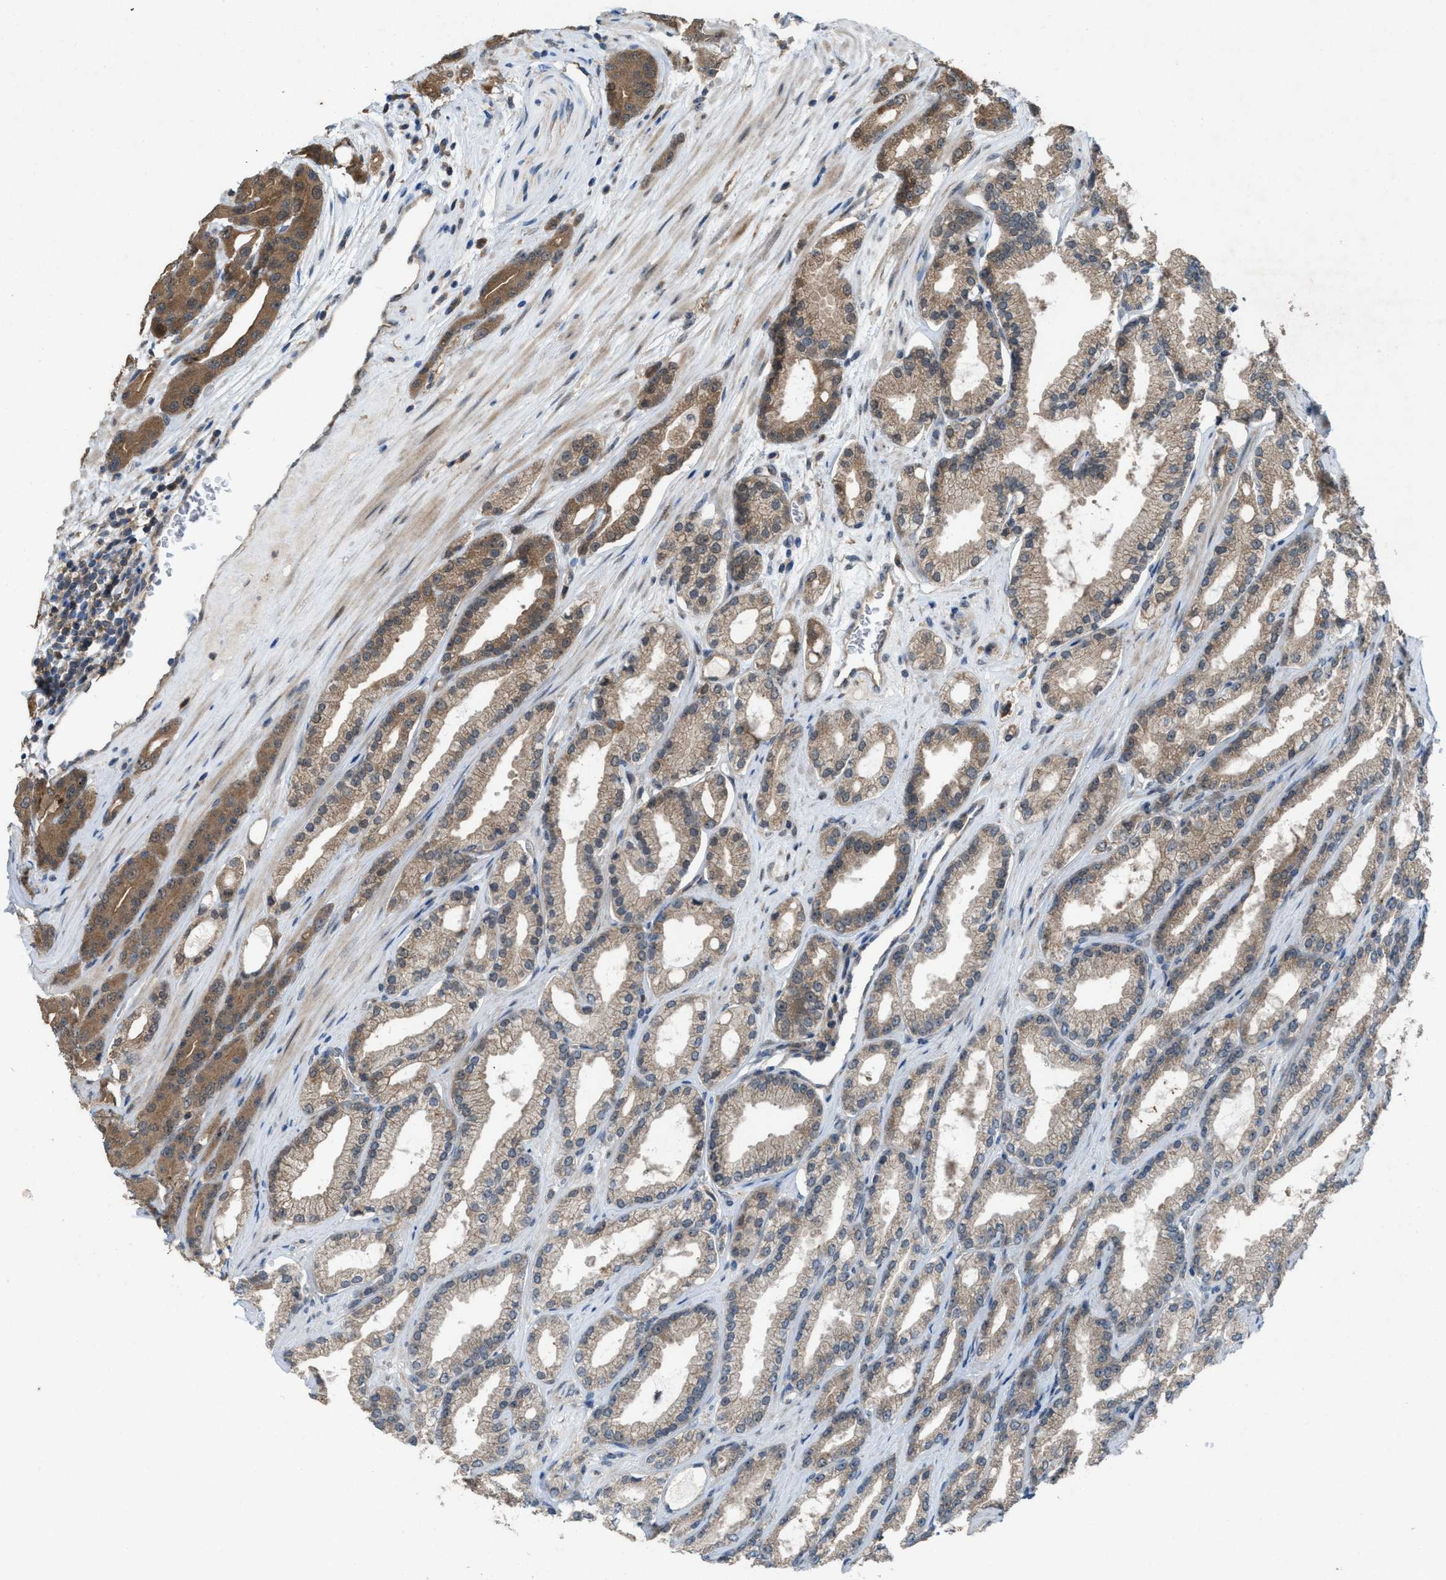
{"staining": {"intensity": "moderate", "quantity": ">75%", "location": "cytoplasmic/membranous"}, "tissue": "prostate cancer", "cell_type": "Tumor cells", "image_type": "cancer", "snomed": [{"axis": "morphology", "description": "Adenocarcinoma, High grade"}, {"axis": "topography", "description": "Prostate"}], "caption": "Tumor cells reveal medium levels of moderate cytoplasmic/membranous staining in approximately >75% of cells in human prostate cancer (high-grade adenocarcinoma).", "gene": "PLAA", "patient": {"sex": "male", "age": 71}}